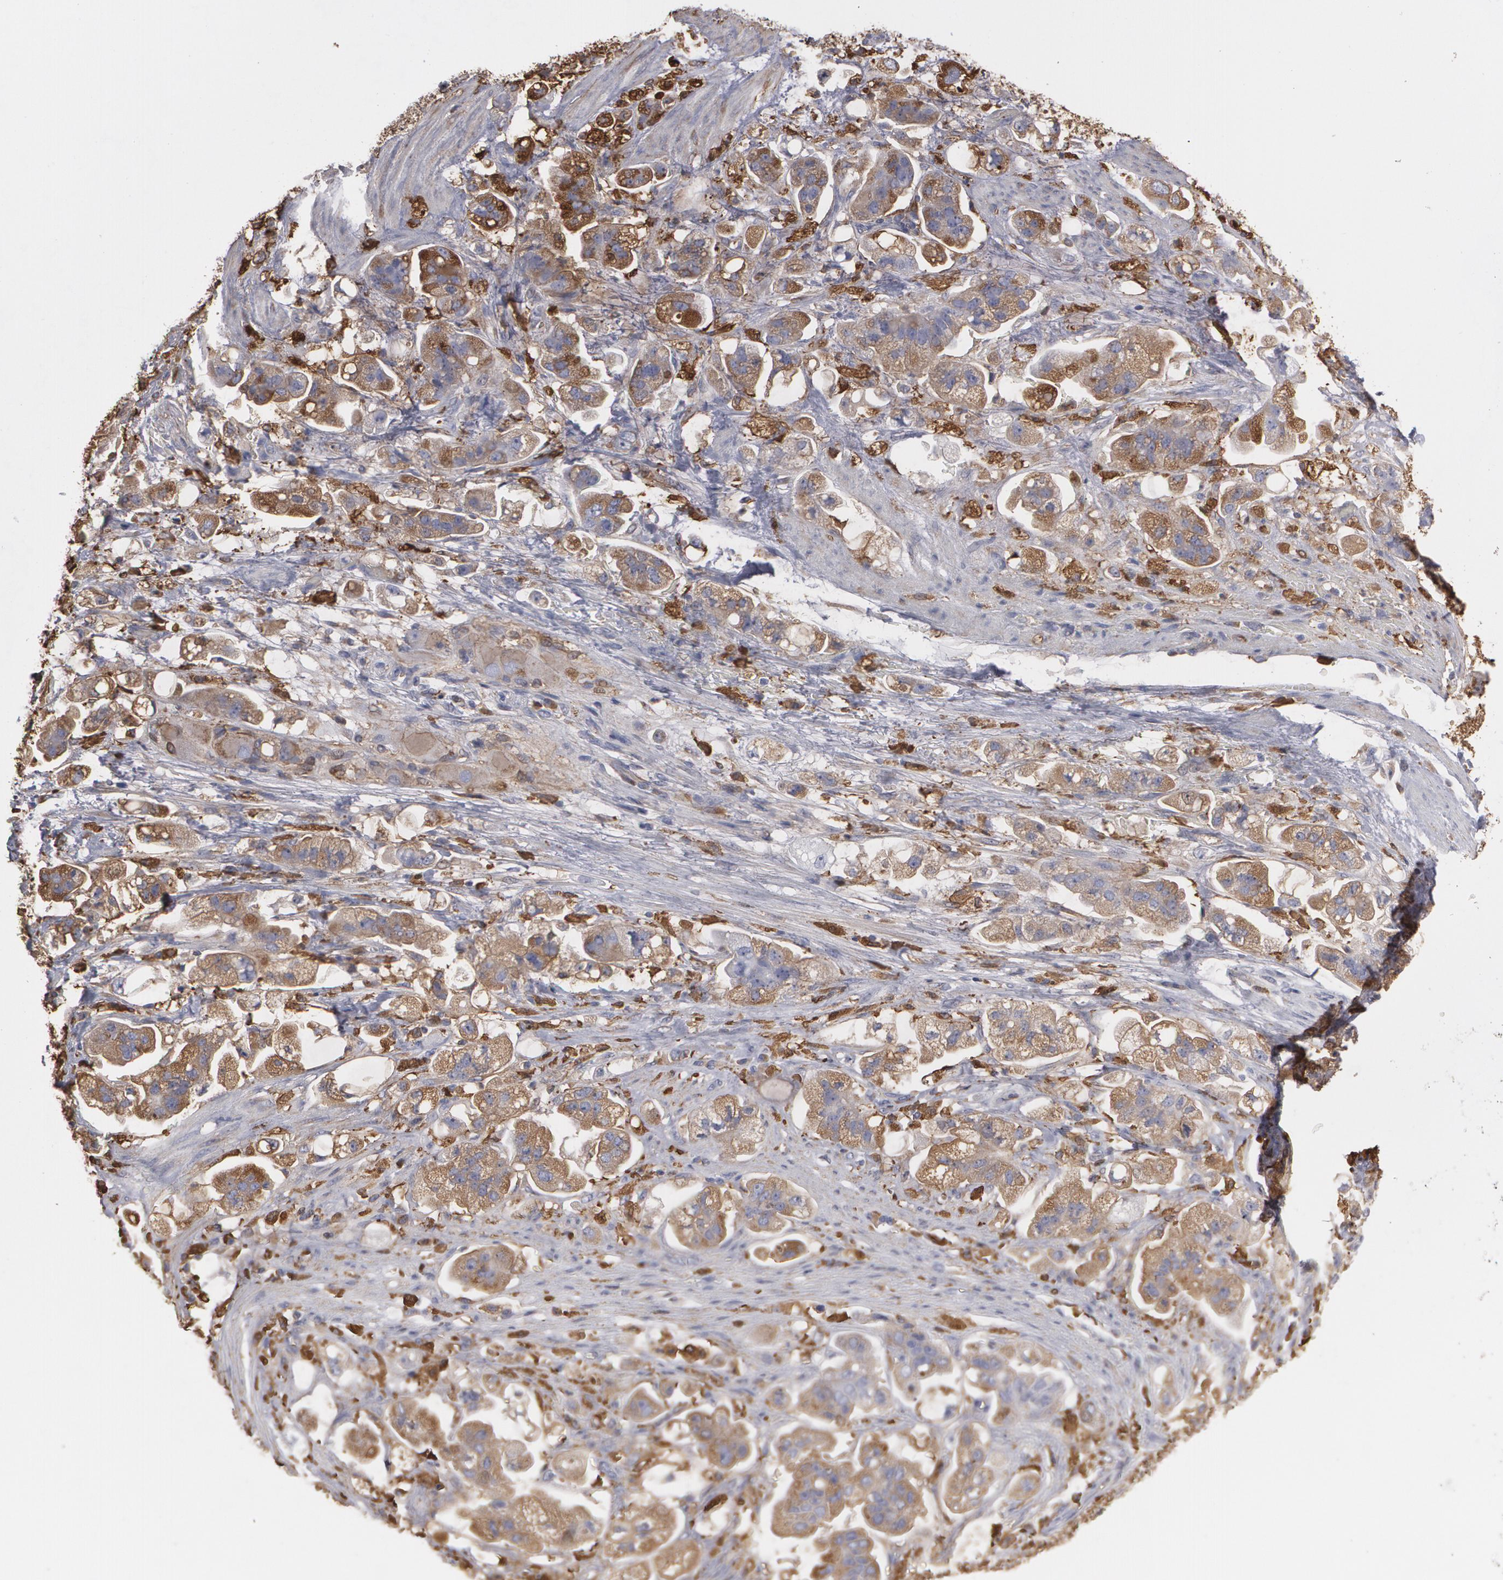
{"staining": {"intensity": "moderate", "quantity": ">75%", "location": "cytoplasmic/membranous"}, "tissue": "stomach cancer", "cell_type": "Tumor cells", "image_type": "cancer", "snomed": [{"axis": "morphology", "description": "Adenocarcinoma, NOS"}, {"axis": "topography", "description": "Stomach"}], "caption": "There is medium levels of moderate cytoplasmic/membranous expression in tumor cells of stomach cancer (adenocarcinoma), as demonstrated by immunohistochemical staining (brown color).", "gene": "ODC1", "patient": {"sex": "male", "age": 62}}